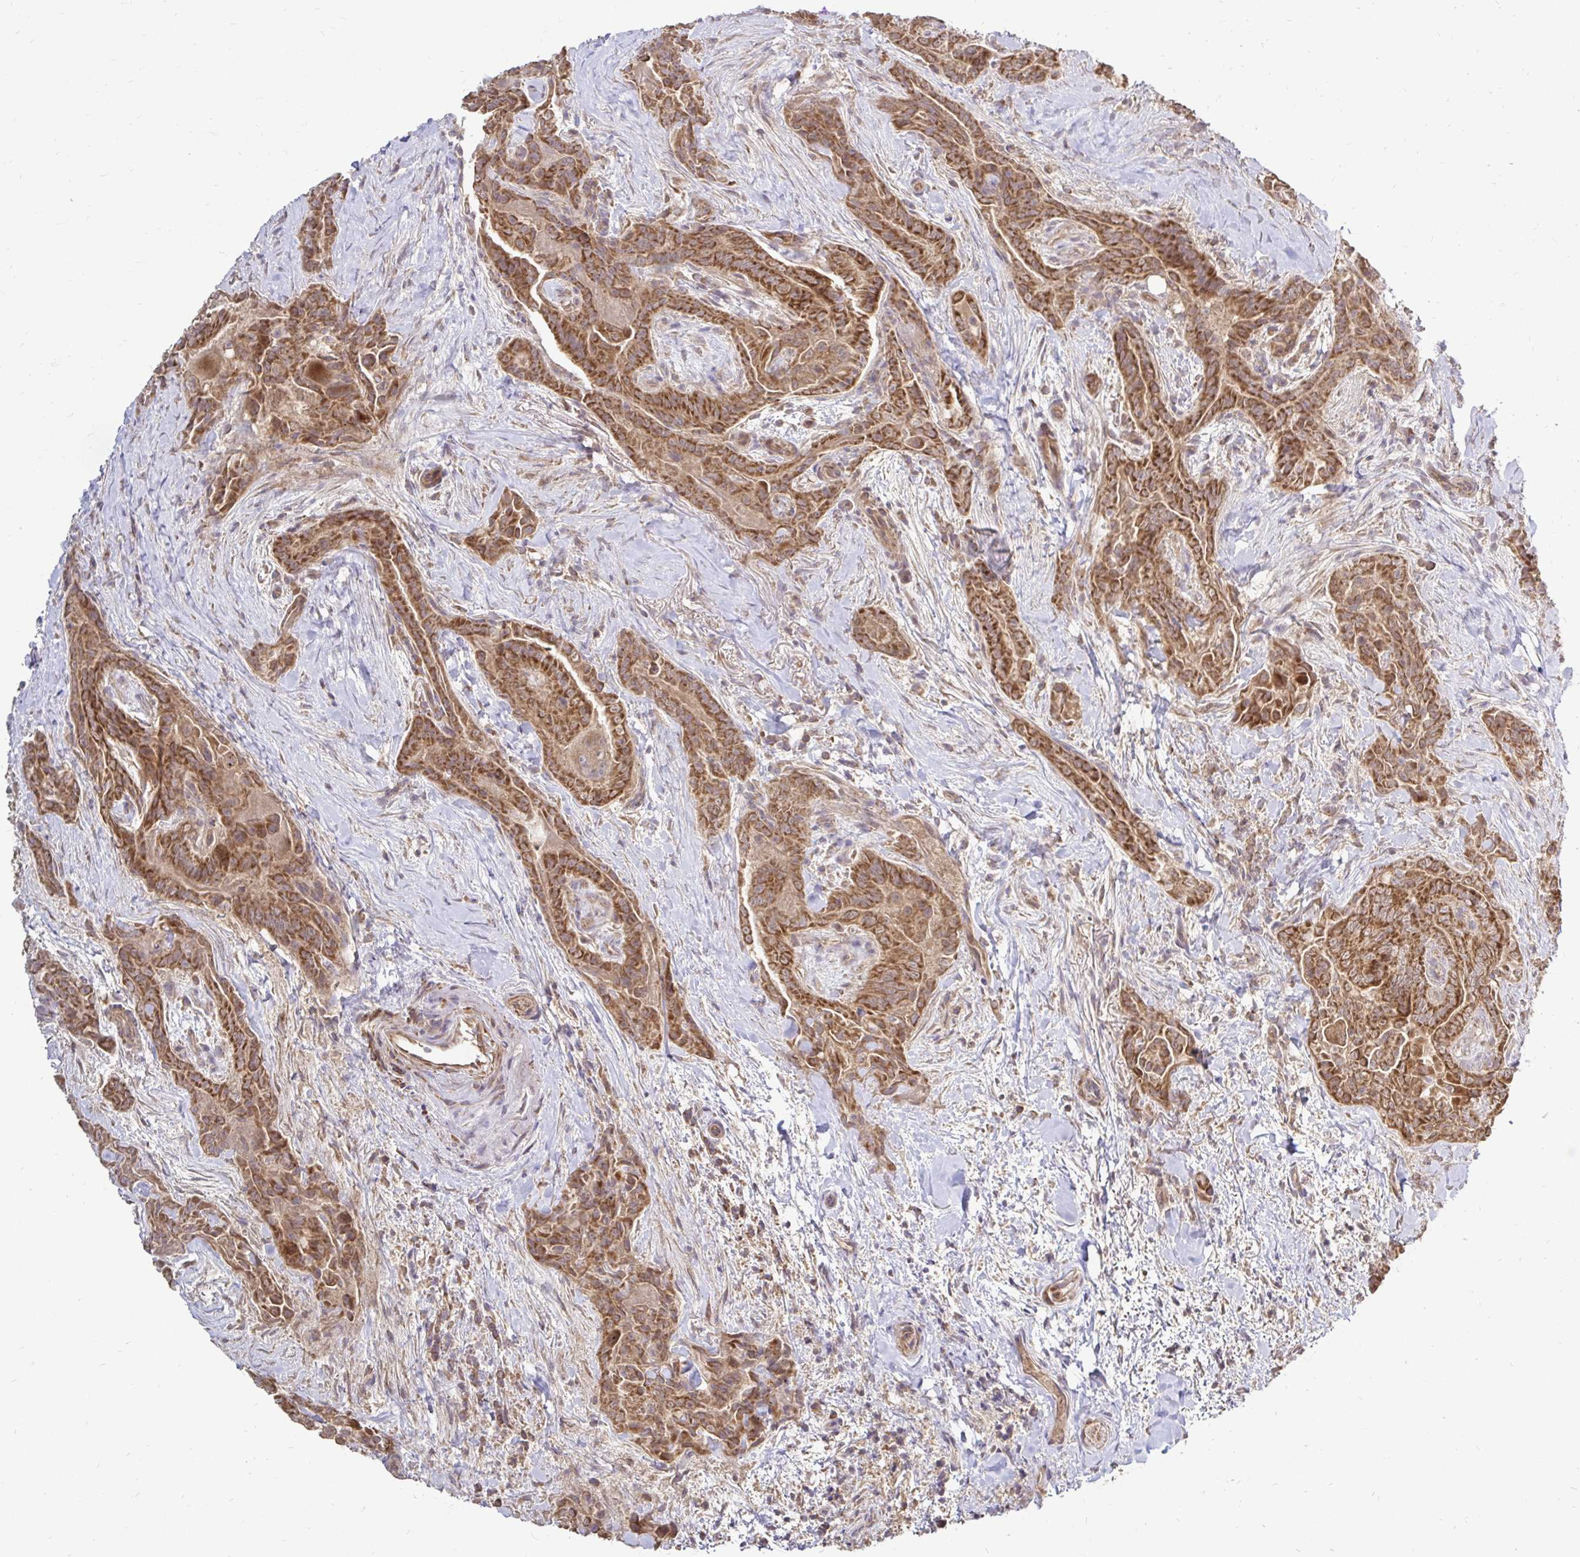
{"staining": {"intensity": "moderate", "quantity": ">75%", "location": "cytoplasmic/membranous"}, "tissue": "thyroid cancer", "cell_type": "Tumor cells", "image_type": "cancer", "snomed": [{"axis": "morphology", "description": "Papillary adenocarcinoma, NOS"}, {"axis": "topography", "description": "Thyroid gland"}], "caption": "Protein analysis of papillary adenocarcinoma (thyroid) tissue shows moderate cytoplasmic/membranous positivity in approximately >75% of tumor cells.", "gene": "ARHGEF37", "patient": {"sex": "female", "age": 61}}